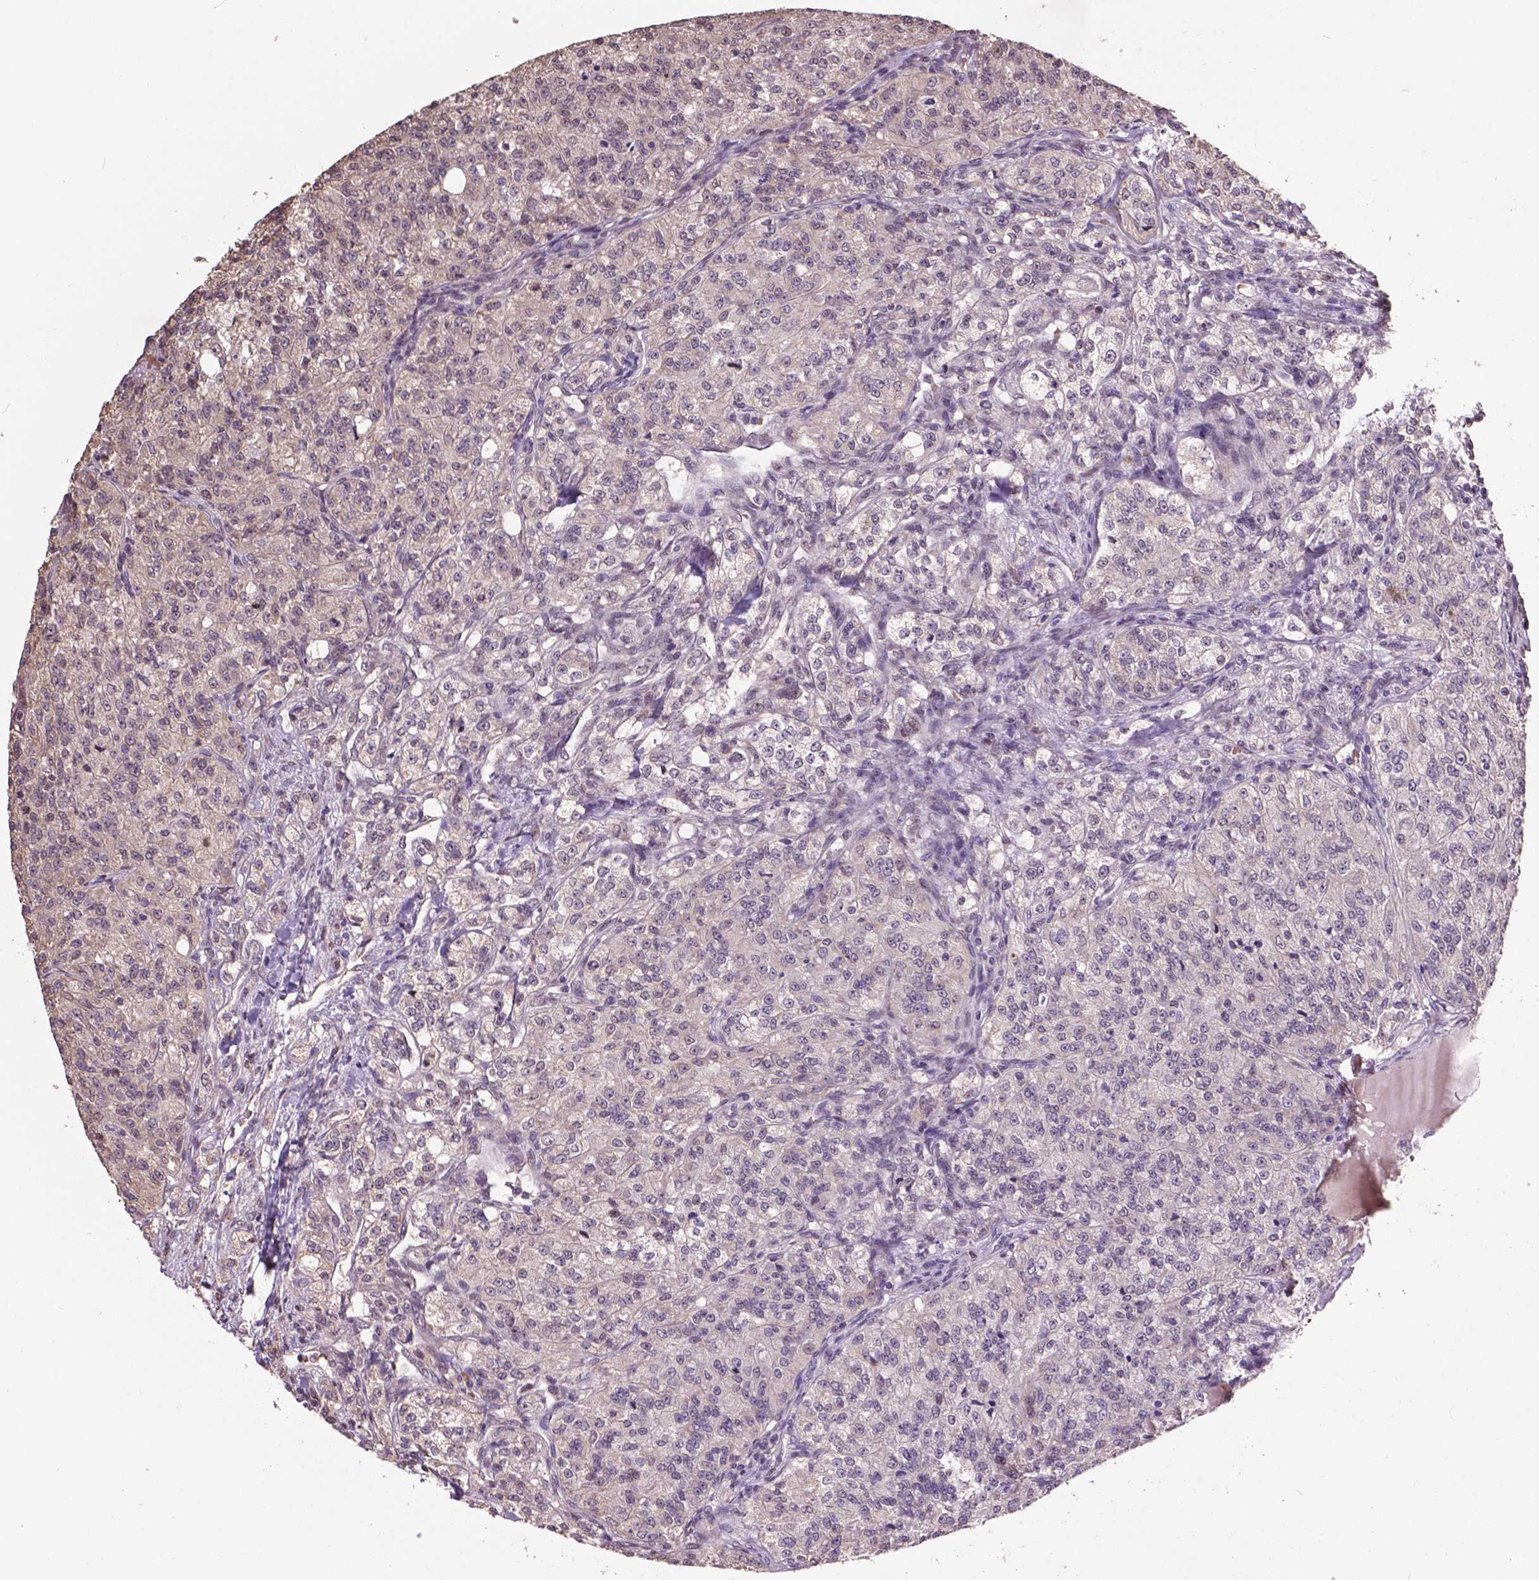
{"staining": {"intensity": "negative", "quantity": "none", "location": "none"}, "tissue": "renal cancer", "cell_type": "Tumor cells", "image_type": "cancer", "snomed": [{"axis": "morphology", "description": "Adenocarcinoma, NOS"}, {"axis": "topography", "description": "Kidney"}], "caption": "A photomicrograph of renal cancer stained for a protein demonstrates no brown staining in tumor cells.", "gene": "GLRA2", "patient": {"sex": "female", "age": 63}}